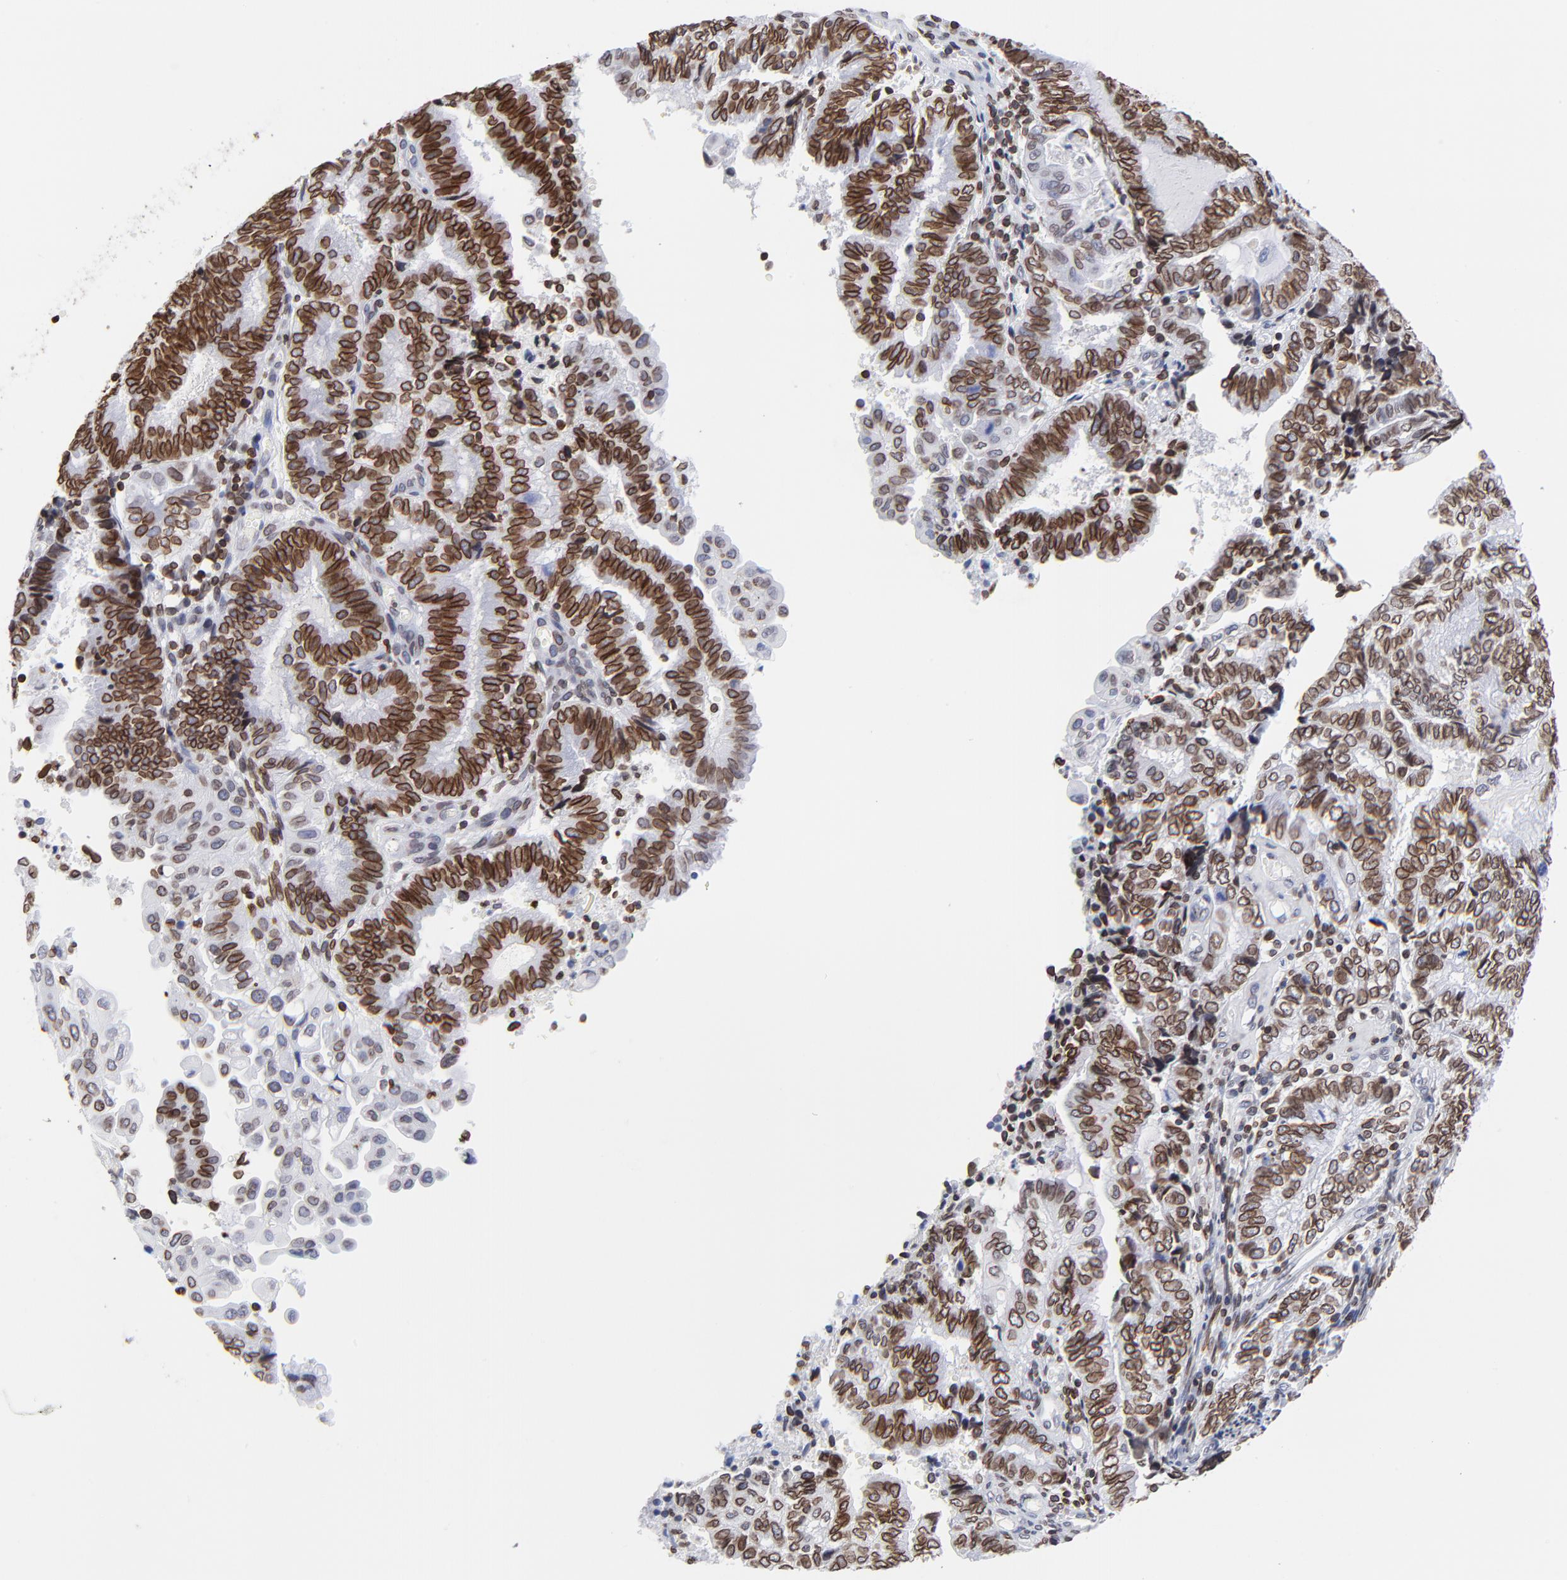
{"staining": {"intensity": "strong", "quantity": ">75%", "location": "cytoplasmic/membranous,nuclear"}, "tissue": "endometrial cancer", "cell_type": "Tumor cells", "image_type": "cancer", "snomed": [{"axis": "morphology", "description": "Adenocarcinoma, NOS"}, {"axis": "topography", "description": "Uterus"}, {"axis": "topography", "description": "Endometrium"}], "caption": "About >75% of tumor cells in adenocarcinoma (endometrial) demonstrate strong cytoplasmic/membranous and nuclear protein expression as visualized by brown immunohistochemical staining.", "gene": "THAP7", "patient": {"sex": "female", "age": 70}}